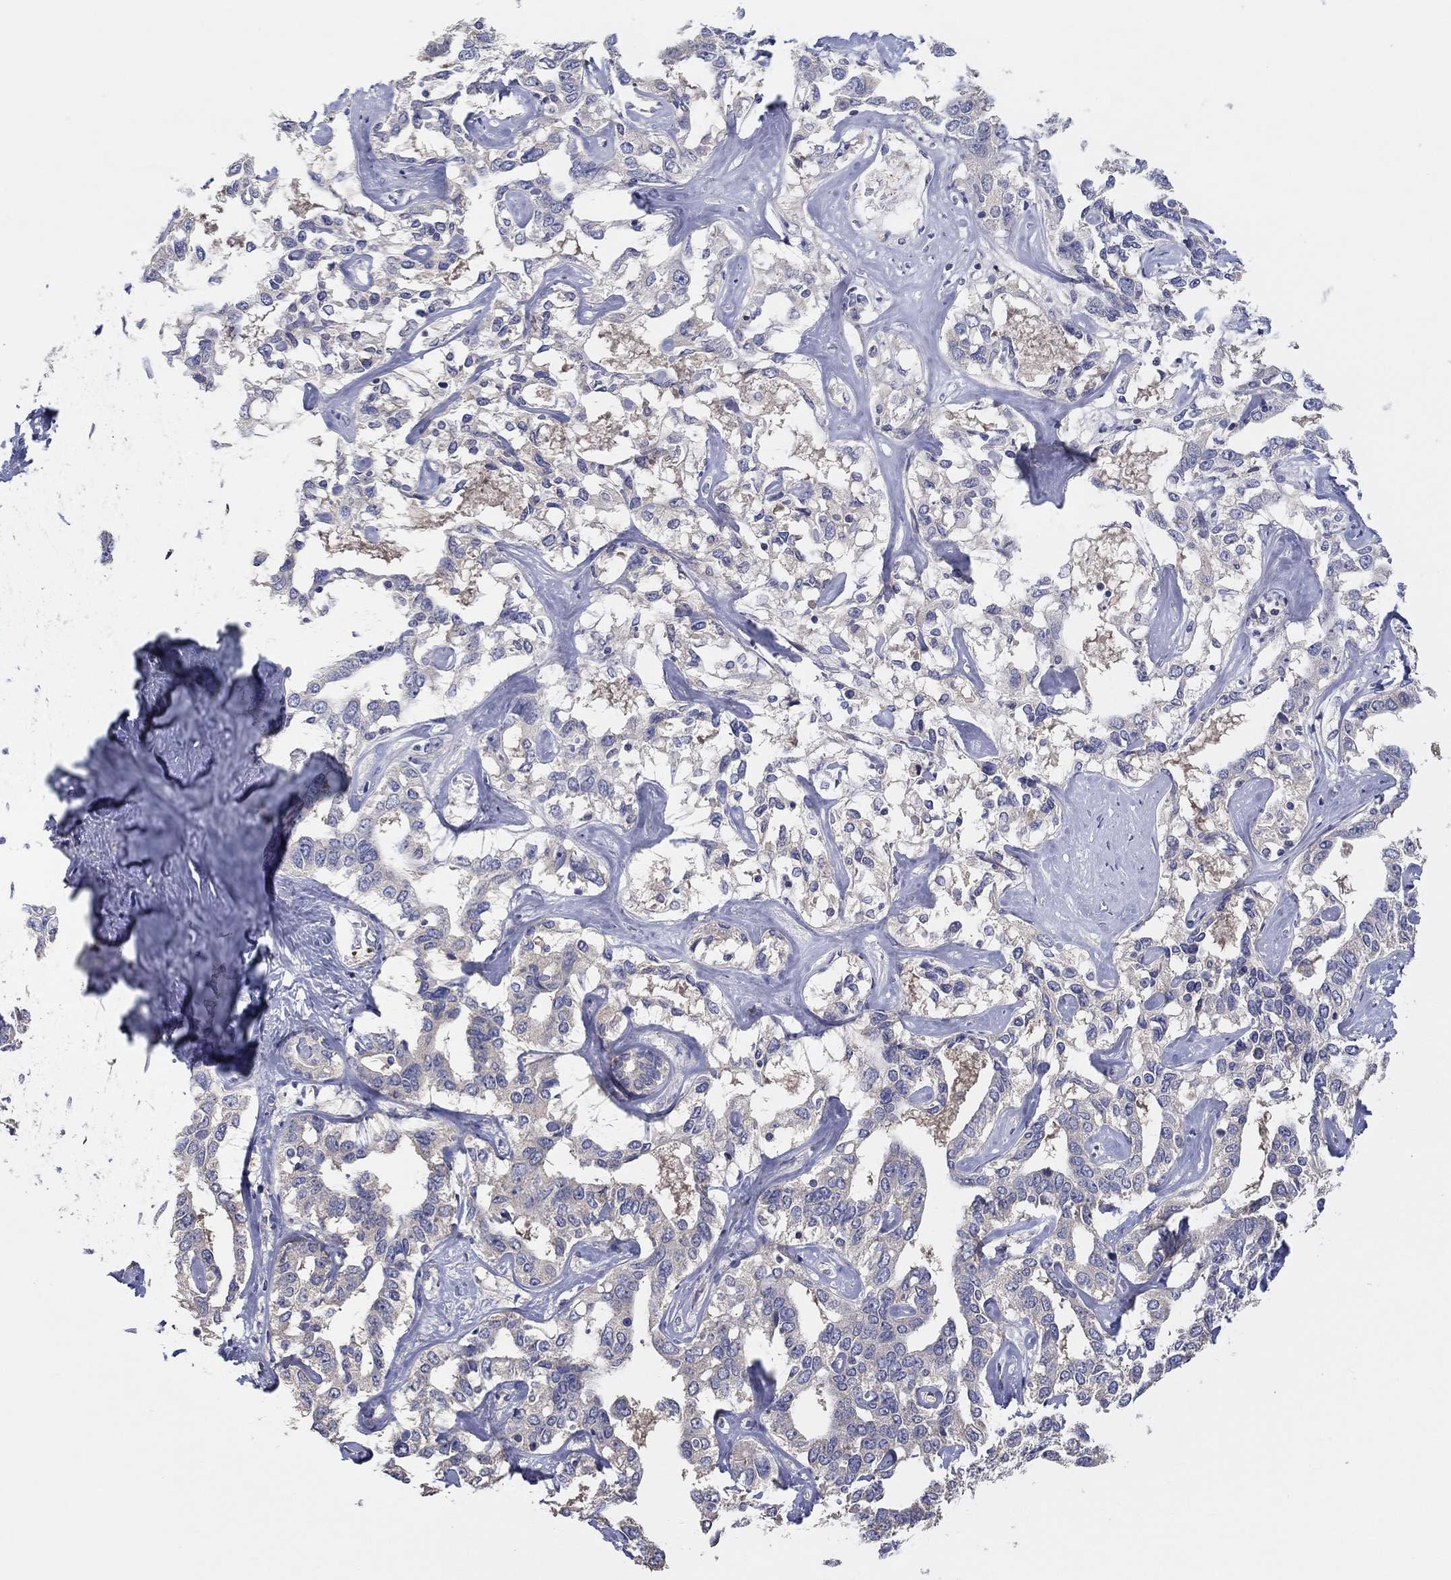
{"staining": {"intensity": "negative", "quantity": "none", "location": "none"}, "tissue": "liver cancer", "cell_type": "Tumor cells", "image_type": "cancer", "snomed": [{"axis": "morphology", "description": "Cholangiocarcinoma"}, {"axis": "topography", "description": "Liver"}], "caption": "Histopathology image shows no protein positivity in tumor cells of liver cancer (cholangiocarcinoma) tissue. (DAB immunohistochemistry (IHC) with hematoxylin counter stain).", "gene": "DOCK3", "patient": {"sex": "male", "age": 59}}